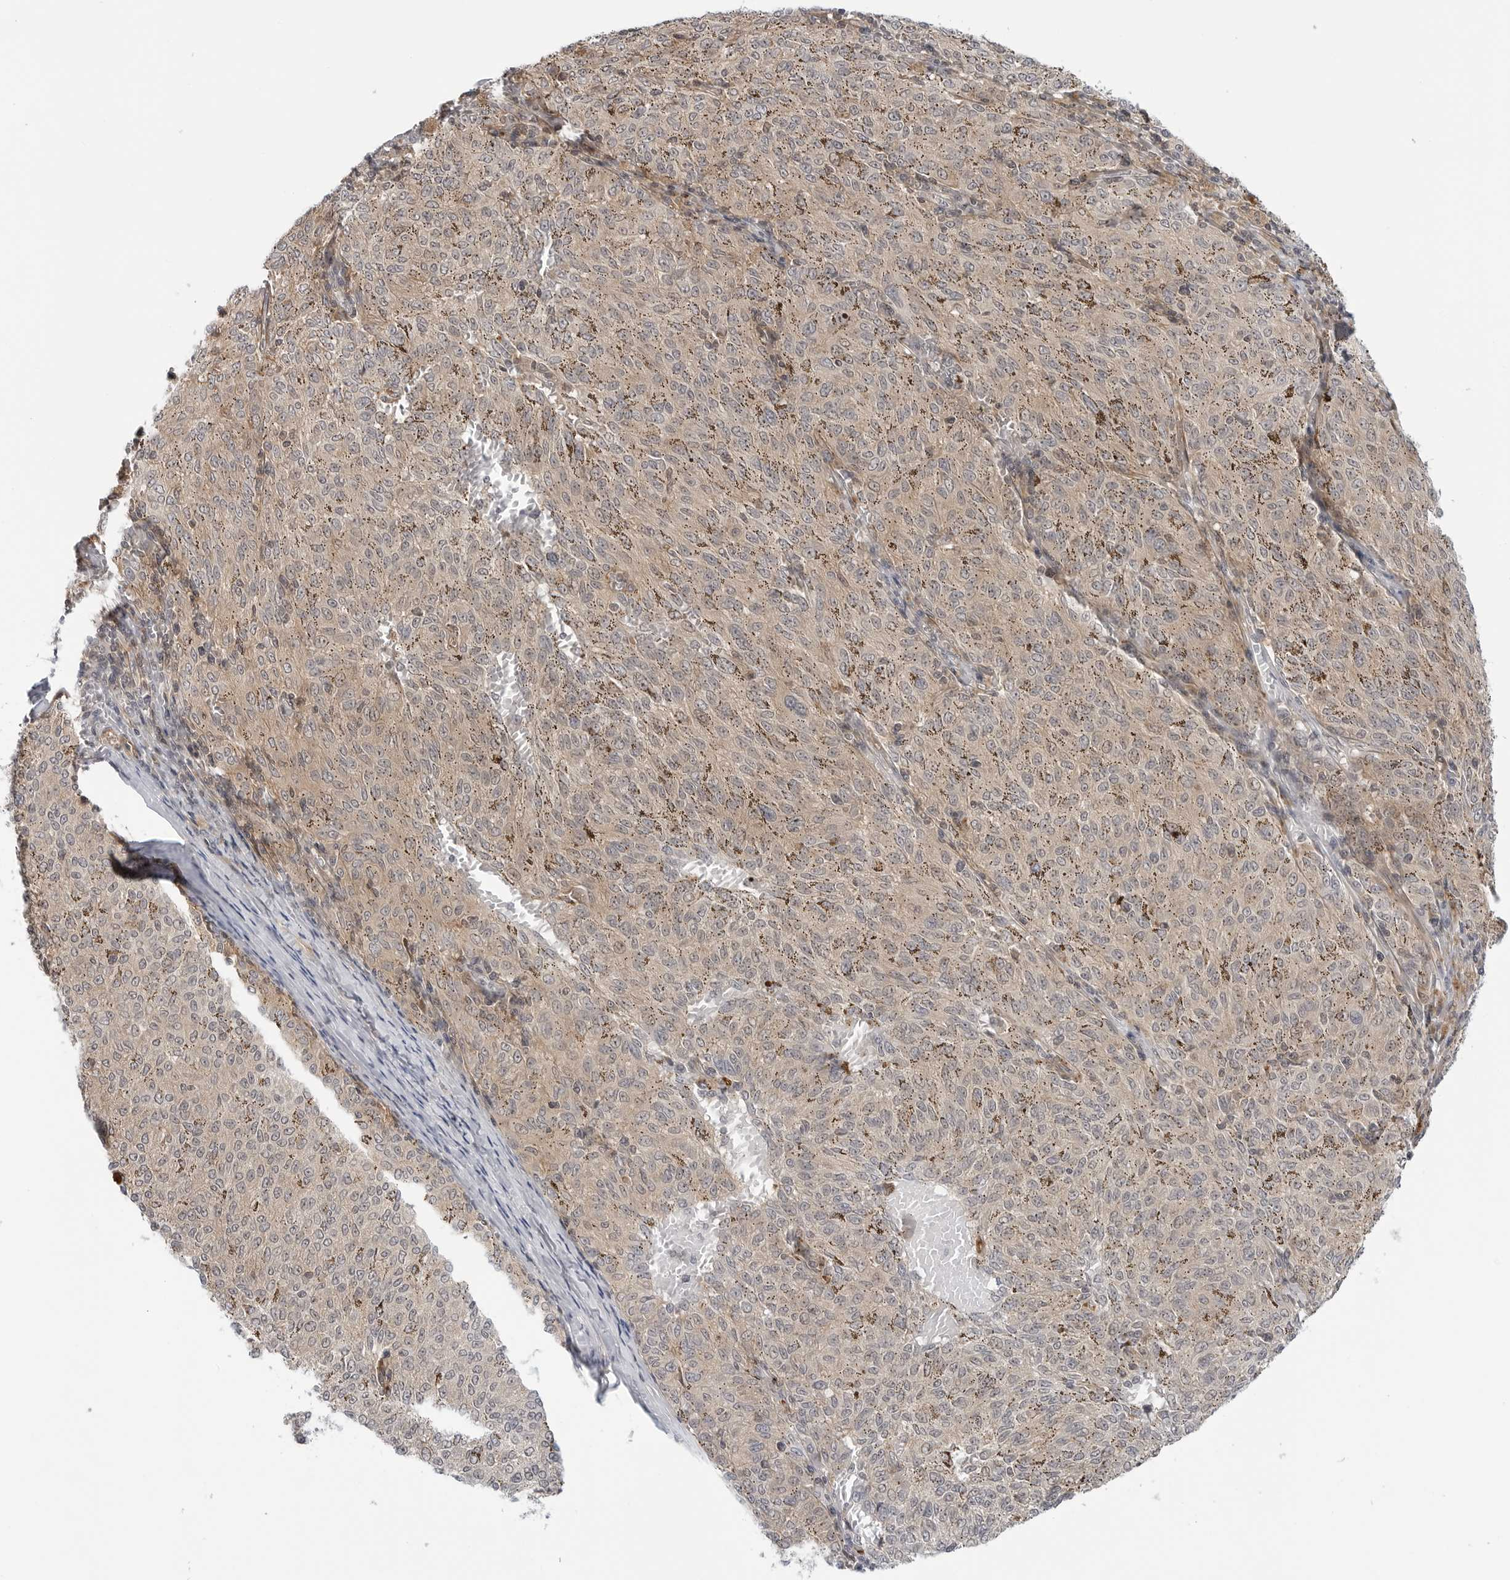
{"staining": {"intensity": "weak", "quantity": "25%-75%", "location": "cytoplasmic/membranous"}, "tissue": "melanoma", "cell_type": "Tumor cells", "image_type": "cancer", "snomed": [{"axis": "morphology", "description": "Malignant melanoma, NOS"}, {"axis": "topography", "description": "Skin"}], "caption": "High-magnification brightfield microscopy of melanoma stained with DAB (3,3'-diaminobenzidine) (brown) and counterstained with hematoxylin (blue). tumor cells exhibit weak cytoplasmic/membranous staining is seen in about25%-75% of cells.", "gene": "STXBP3", "patient": {"sex": "female", "age": 72}}